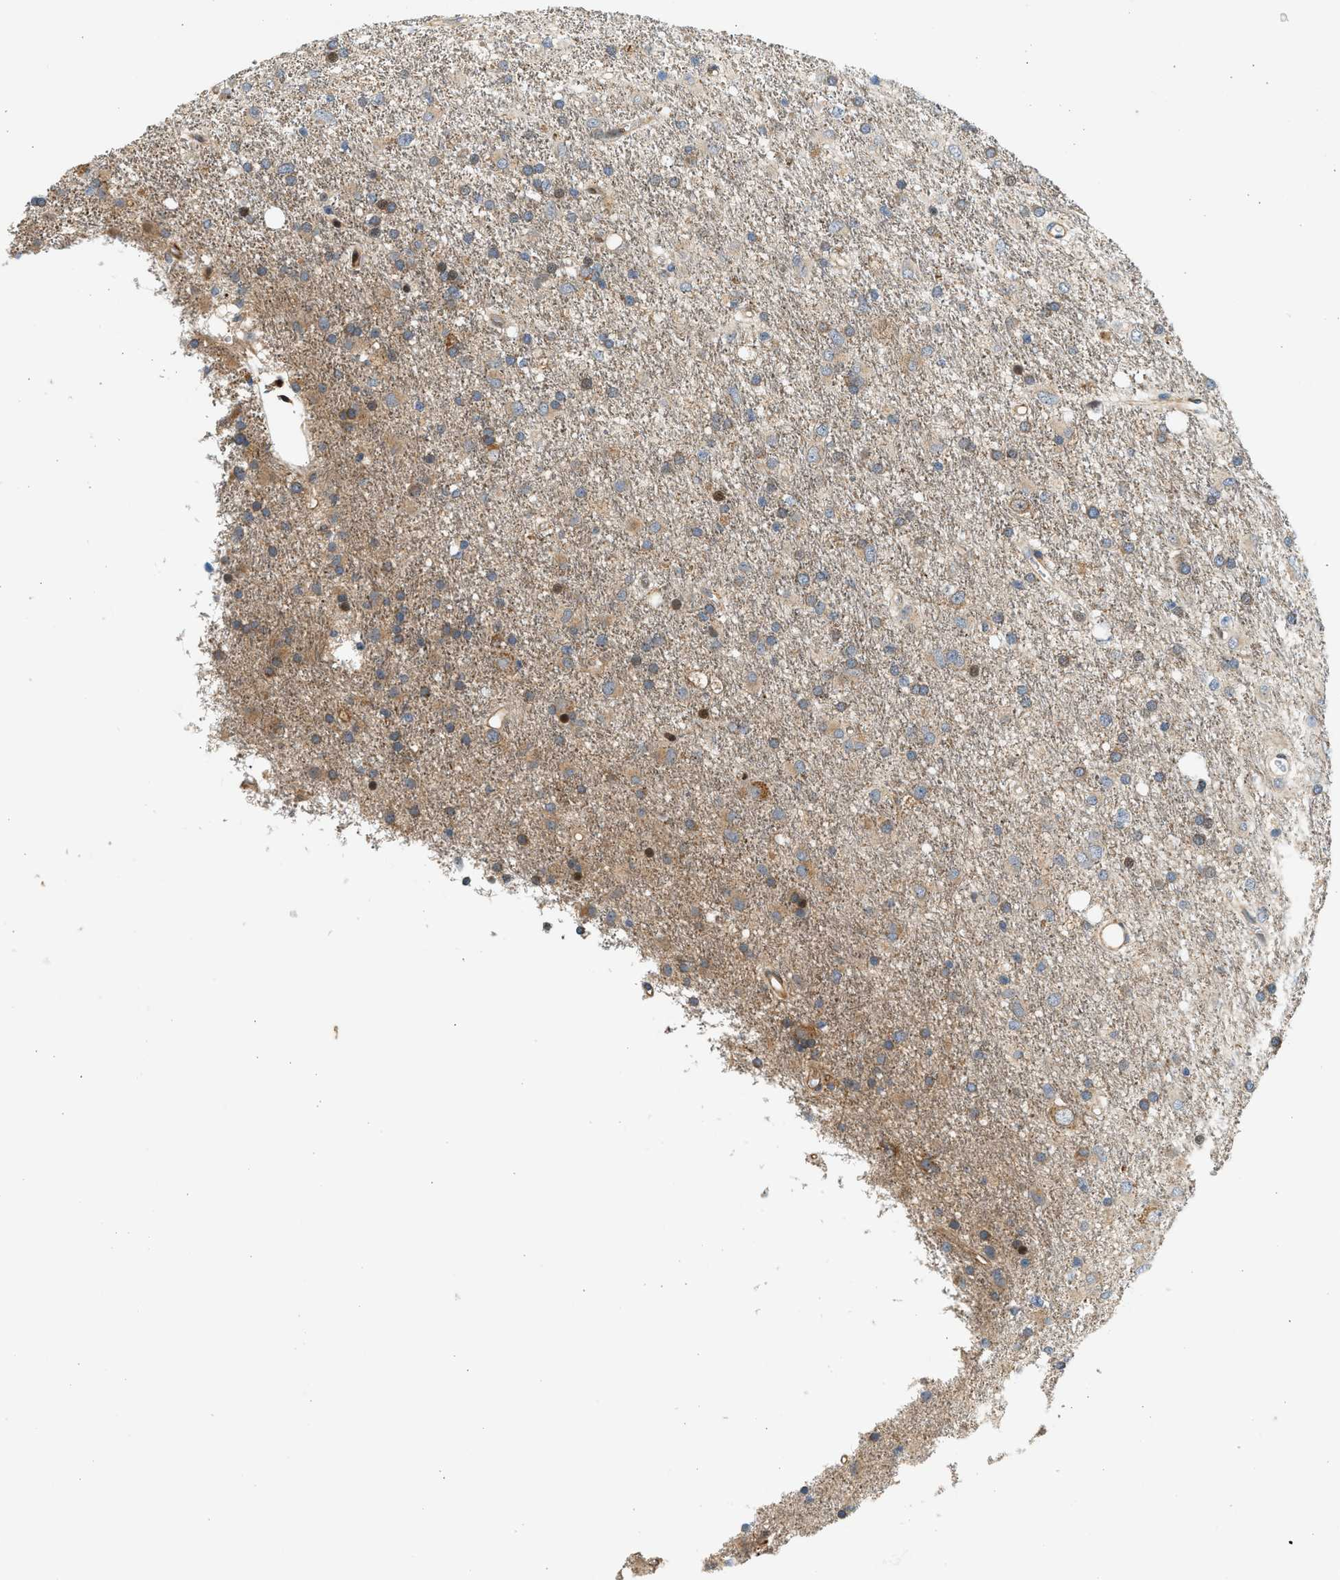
{"staining": {"intensity": "weak", "quantity": "<25%", "location": "cytoplasmic/membranous,nuclear"}, "tissue": "glioma", "cell_type": "Tumor cells", "image_type": "cancer", "snomed": [{"axis": "morphology", "description": "Glioma, malignant, Low grade"}, {"axis": "topography", "description": "Brain"}], "caption": "Immunohistochemistry (IHC) image of neoplastic tissue: human malignant low-grade glioma stained with DAB (3,3'-diaminobenzidine) demonstrates no significant protein positivity in tumor cells.", "gene": "NRSN2", "patient": {"sex": "male", "age": 77}}